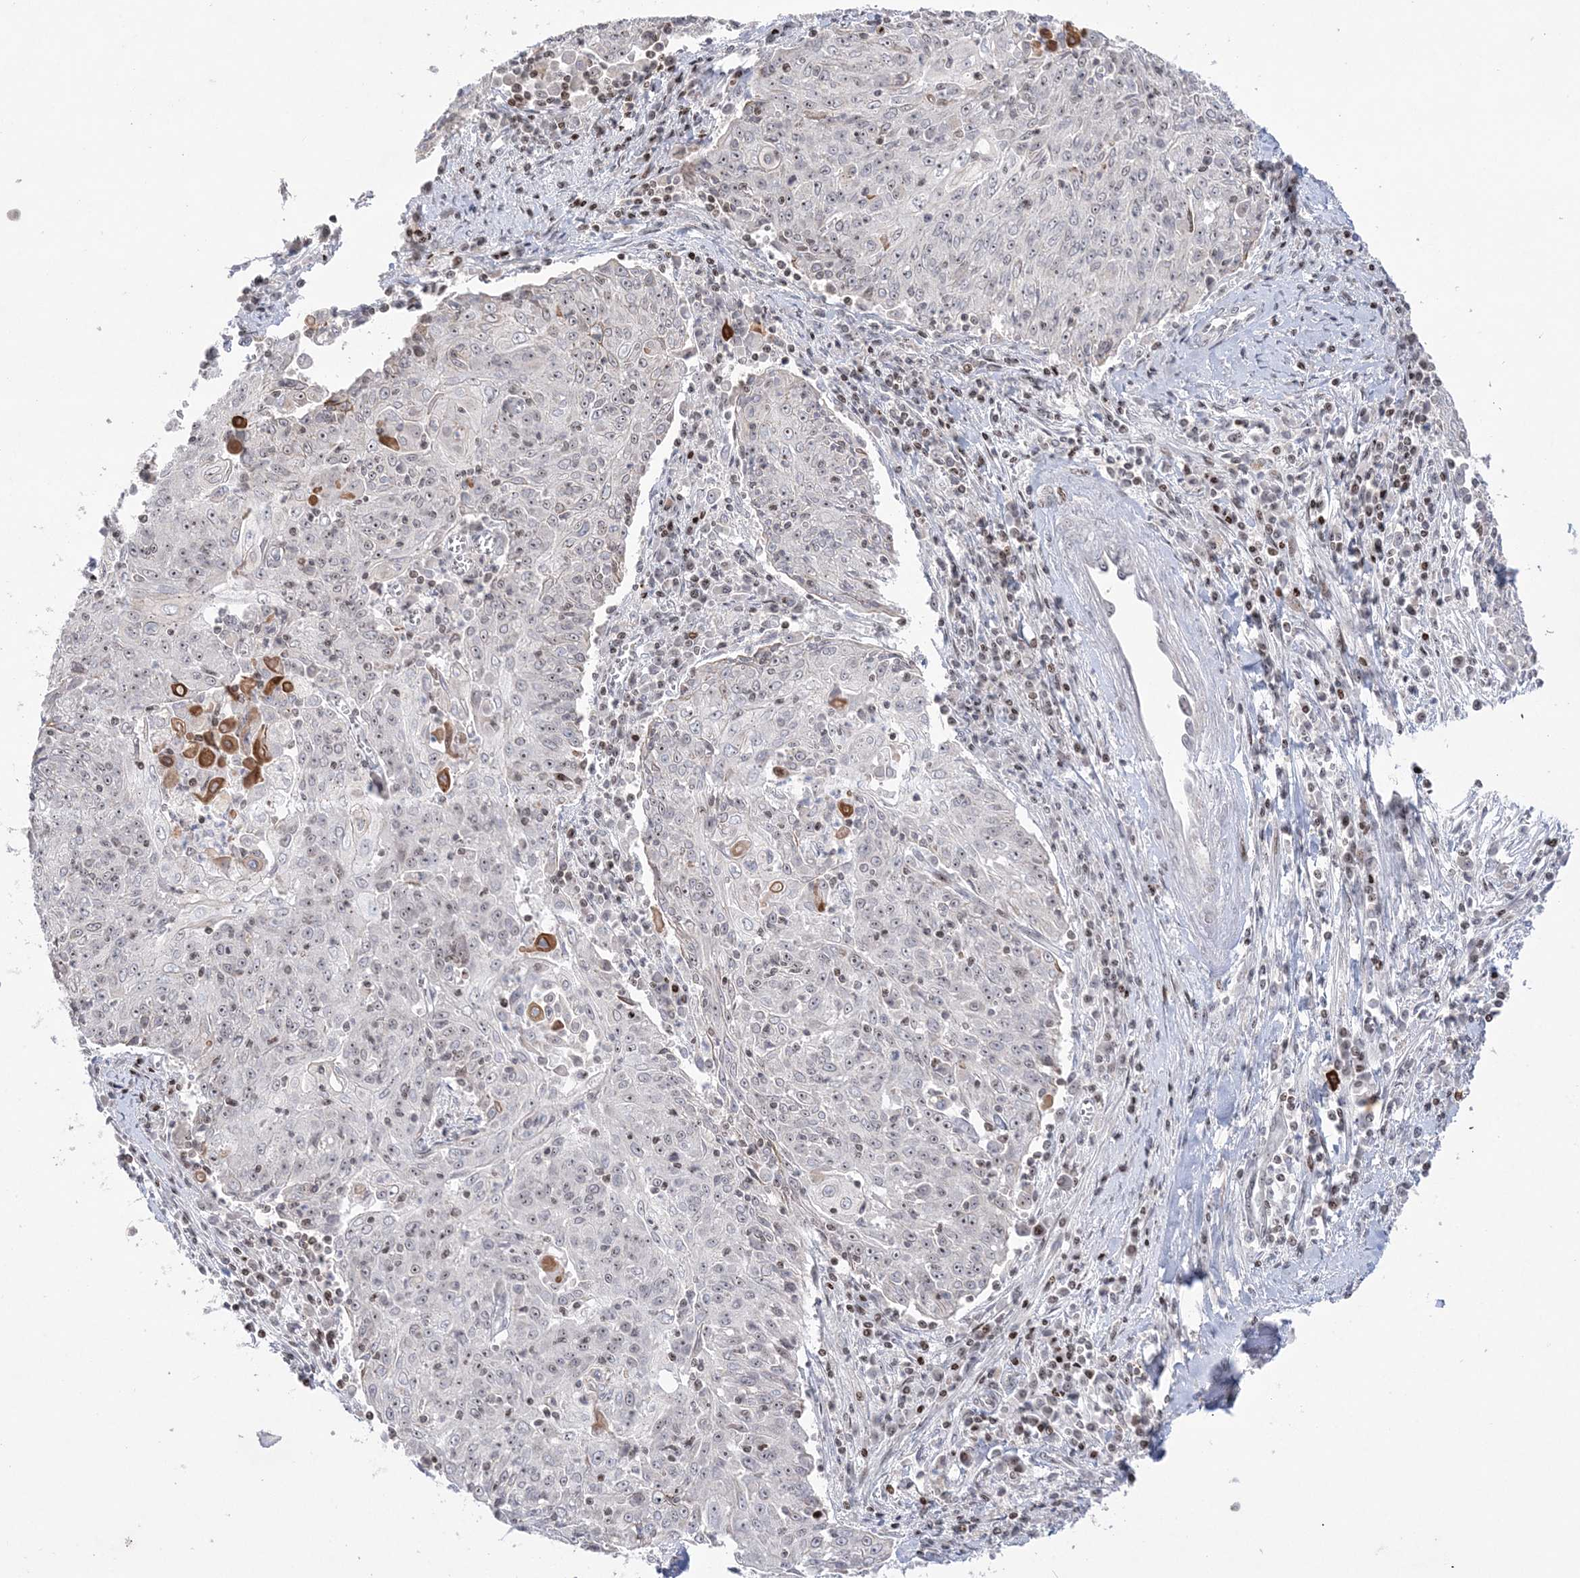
{"staining": {"intensity": "strong", "quantity": "<25%", "location": "cytoplasmic/membranous,nuclear"}, "tissue": "cervical cancer", "cell_type": "Tumor cells", "image_type": "cancer", "snomed": [{"axis": "morphology", "description": "Squamous cell carcinoma, NOS"}, {"axis": "topography", "description": "Cervix"}], "caption": "Cervical squamous cell carcinoma stained with immunohistochemistry (IHC) exhibits strong cytoplasmic/membranous and nuclear staining in about <25% of tumor cells. The staining is performed using DAB brown chromogen to label protein expression. The nuclei are counter-stained blue using hematoxylin.", "gene": "SH3BP4", "patient": {"sex": "female", "age": 48}}